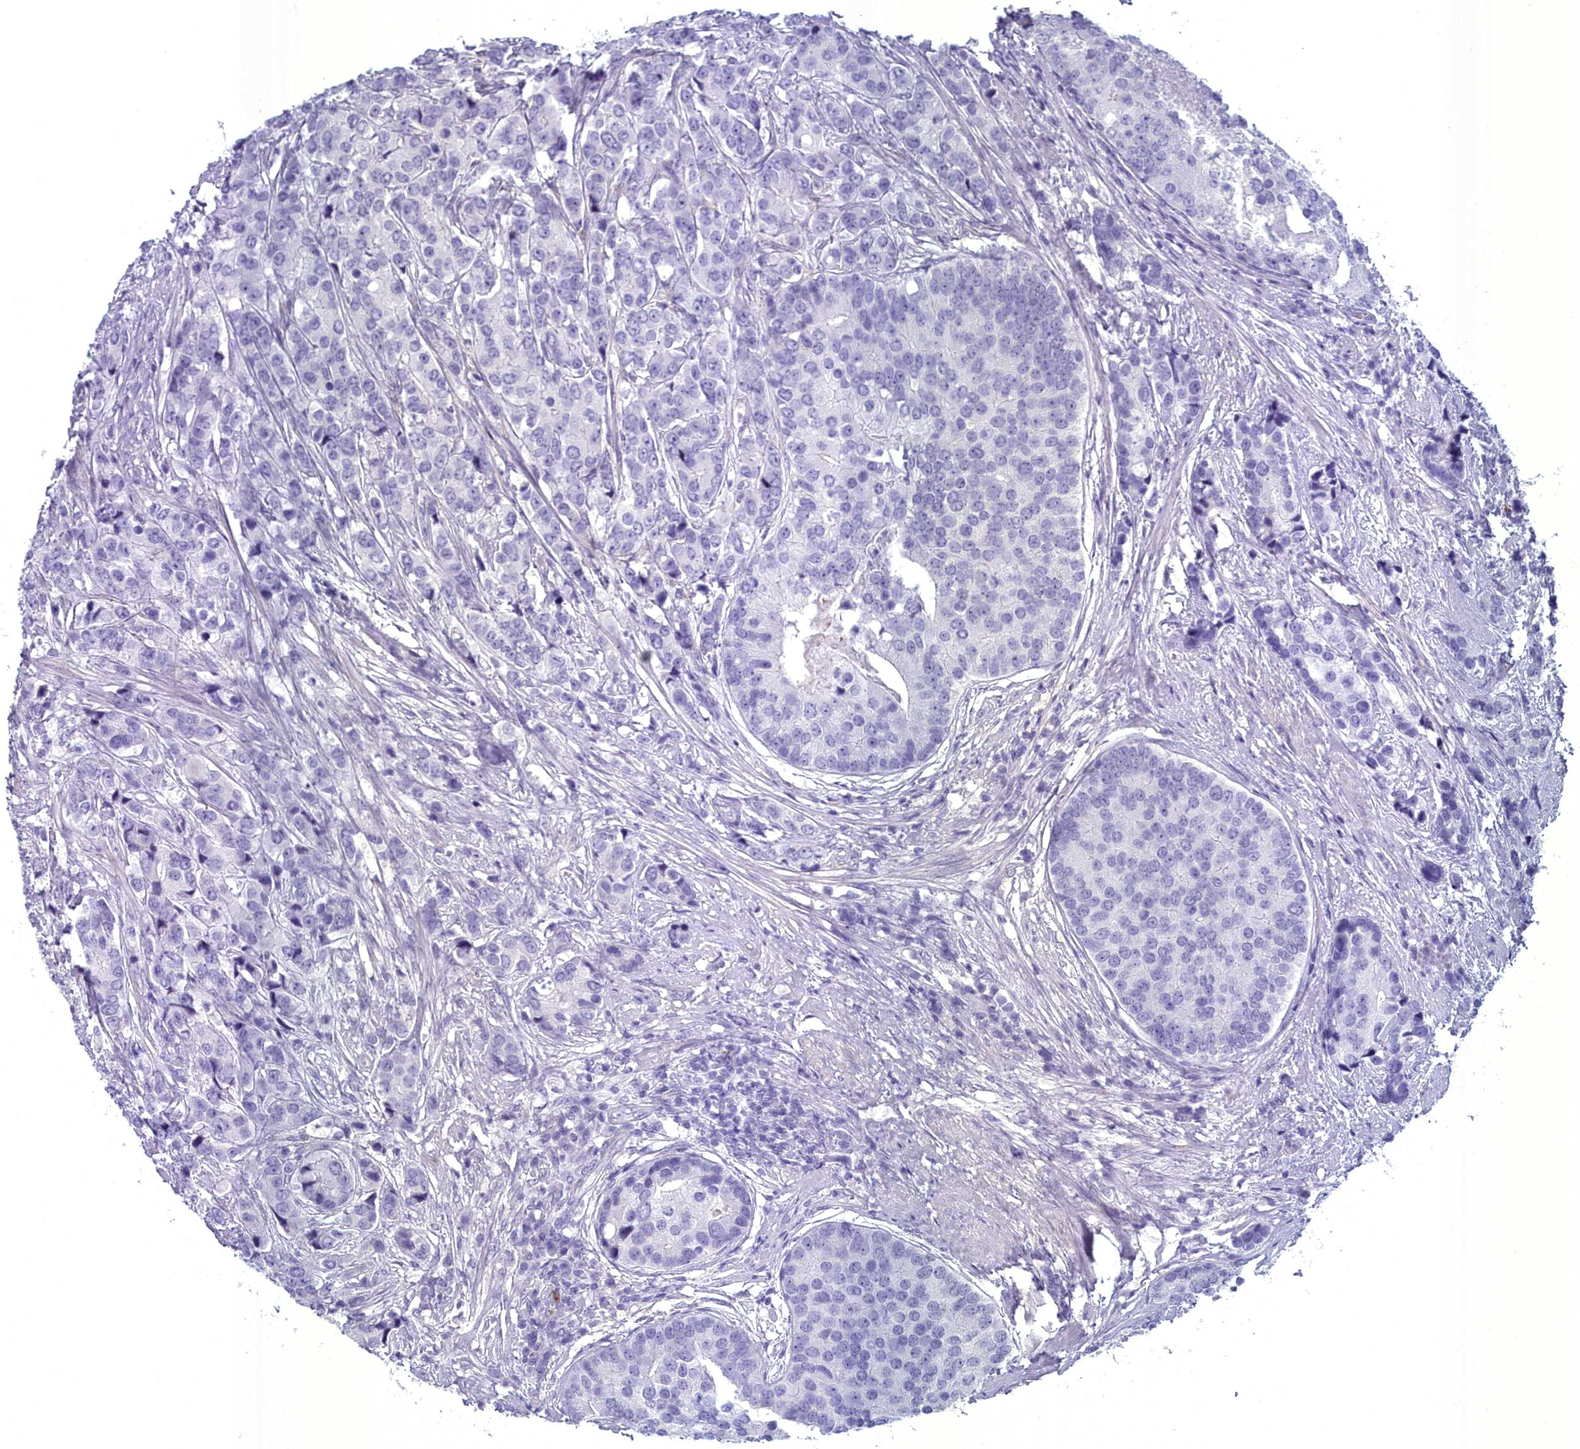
{"staining": {"intensity": "negative", "quantity": "none", "location": "none"}, "tissue": "prostate cancer", "cell_type": "Tumor cells", "image_type": "cancer", "snomed": [{"axis": "morphology", "description": "Adenocarcinoma, High grade"}, {"axis": "topography", "description": "Prostate"}], "caption": "A micrograph of human prostate high-grade adenocarcinoma is negative for staining in tumor cells.", "gene": "MAP6", "patient": {"sex": "male", "age": 62}}